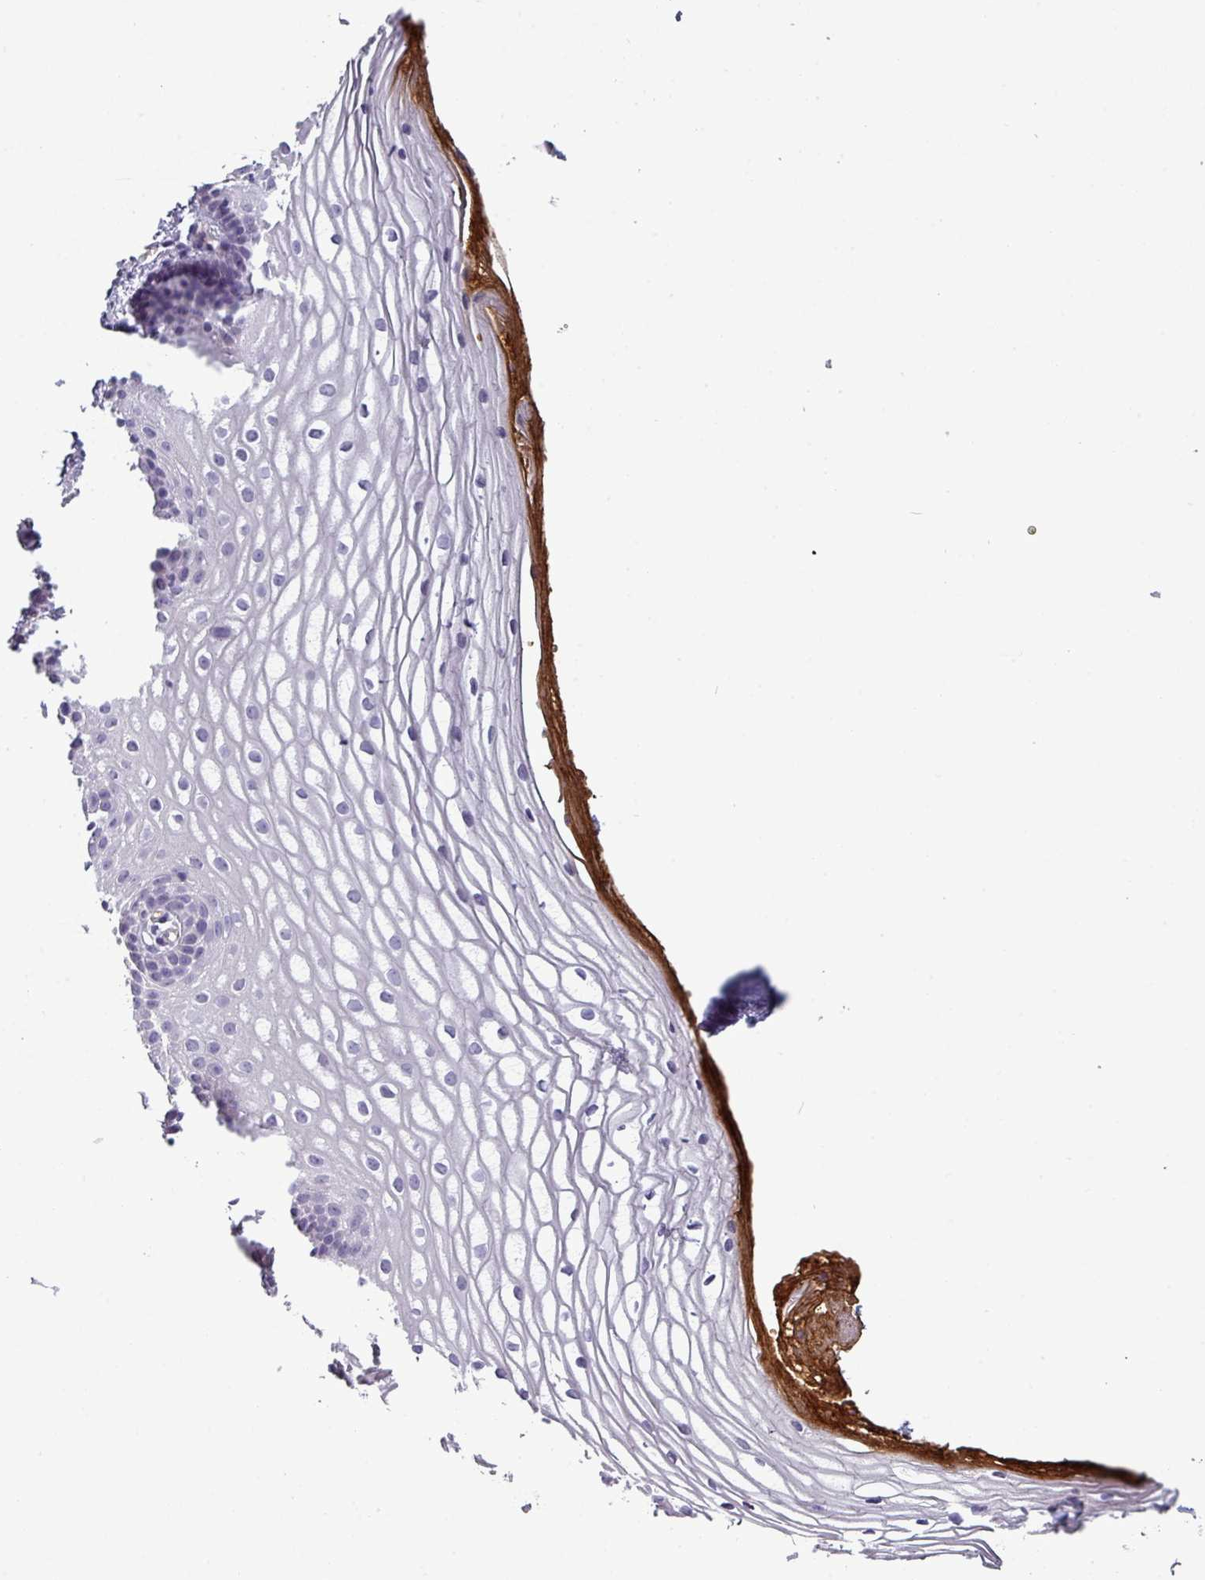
{"staining": {"intensity": "negative", "quantity": "none", "location": "none"}, "tissue": "vagina", "cell_type": "Squamous epithelial cells", "image_type": "normal", "snomed": [{"axis": "morphology", "description": "Normal tissue, NOS"}, {"axis": "topography", "description": "Vagina"}], "caption": "Squamous epithelial cells show no significant protein positivity in benign vagina. (DAB IHC visualized using brightfield microscopy, high magnification).", "gene": "AREL1", "patient": {"sex": "female", "age": 56}}